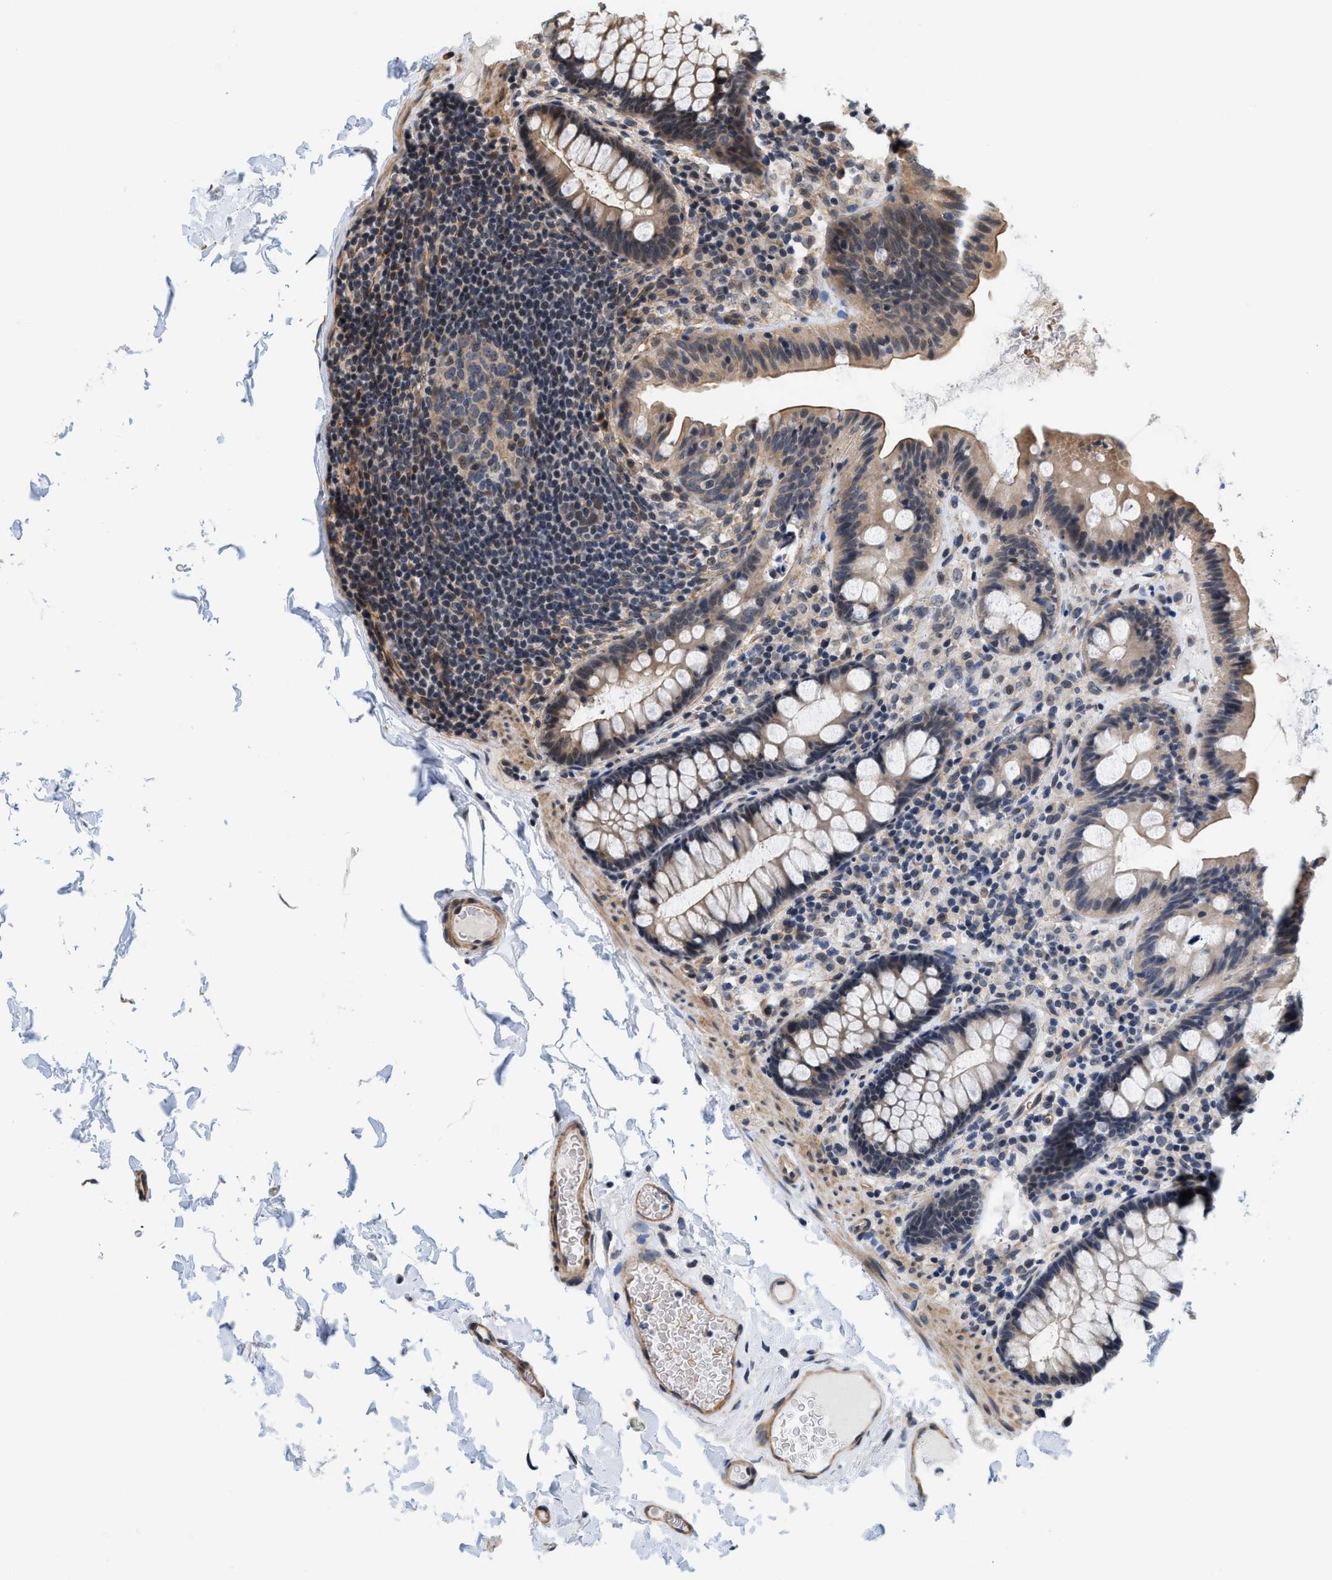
{"staining": {"intensity": "moderate", "quantity": ">75%", "location": "cytoplasmic/membranous"}, "tissue": "colon", "cell_type": "Endothelial cells", "image_type": "normal", "snomed": [{"axis": "morphology", "description": "Normal tissue, NOS"}, {"axis": "topography", "description": "Colon"}], "caption": "Immunohistochemistry (IHC) photomicrograph of unremarkable human colon stained for a protein (brown), which reveals medium levels of moderate cytoplasmic/membranous positivity in about >75% of endothelial cells.", "gene": "GPRASP2", "patient": {"sex": "female", "age": 80}}